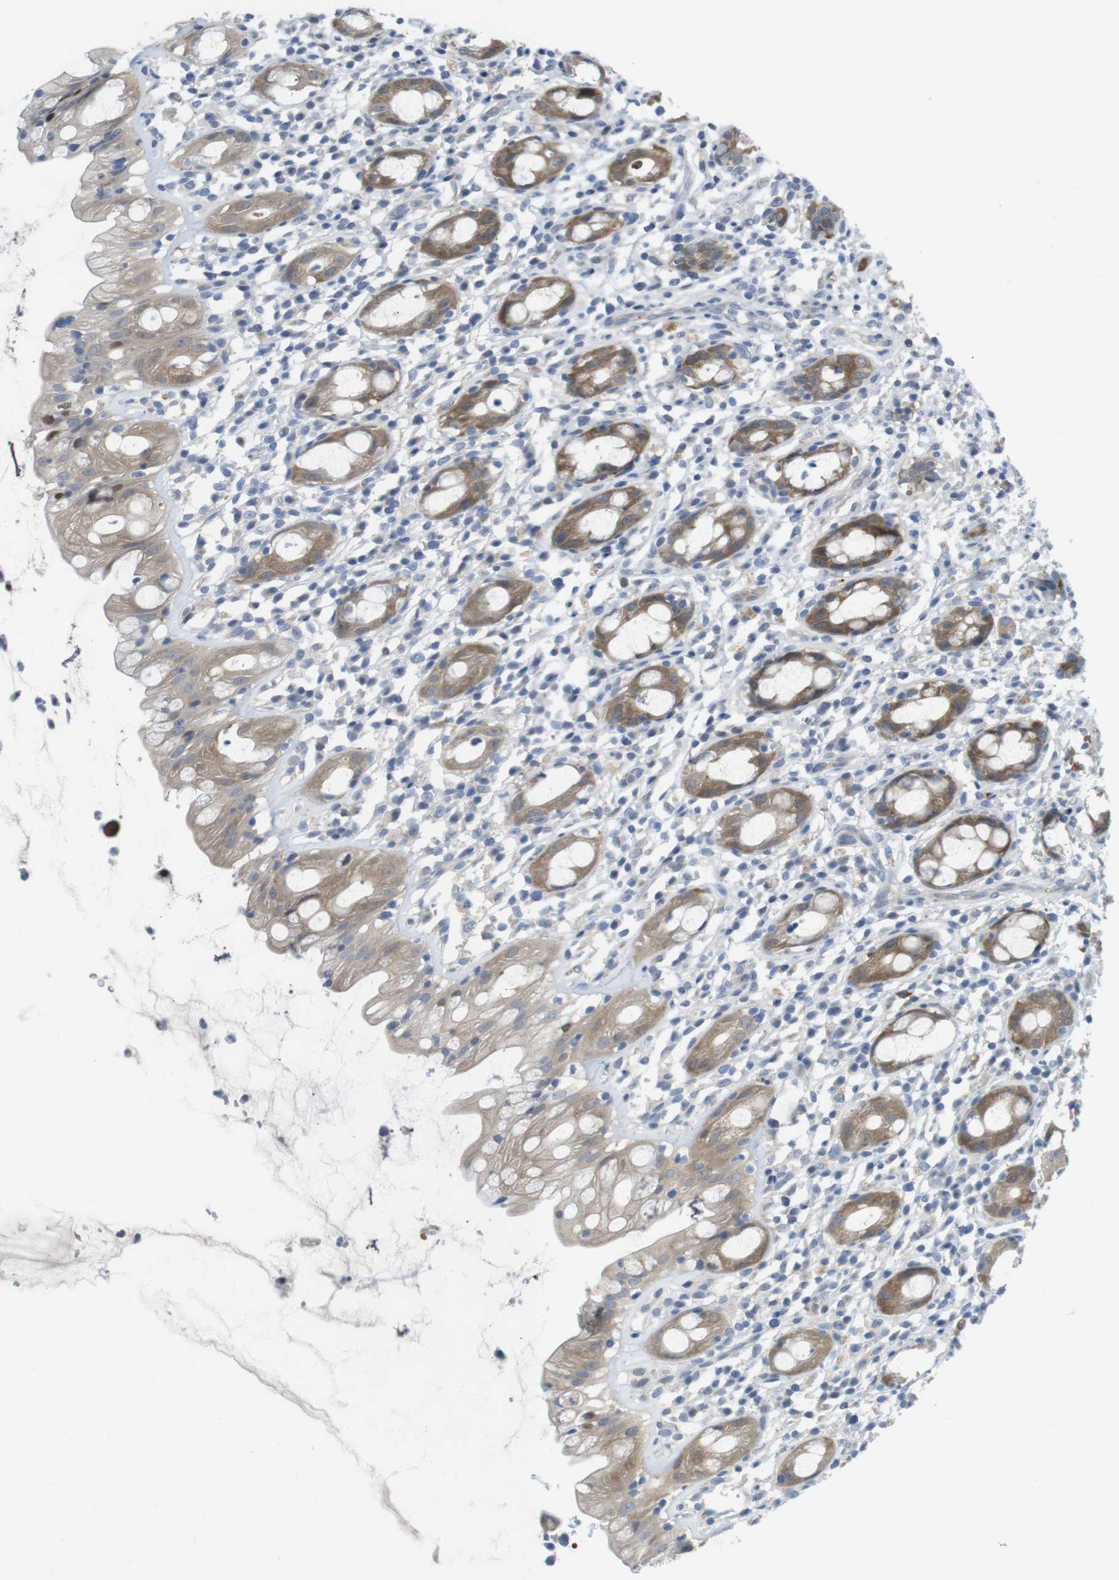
{"staining": {"intensity": "moderate", "quantity": ">75%", "location": "cytoplasmic/membranous"}, "tissue": "rectum", "cell_type": "Glandular cells", "image_type": "normal", "snomed": [{"axis": "morphology", "description": "Normal tissue, NOS"}, {"axis": "topography", "description": "Rectum"}], "caption": "Immunohistochemical staining of unremarkable rectum reveals medium levels of moderate cytoplasmic/membranous positivity in approximately >75% of glandular cells. The staining was performed using DAB, with brown indicating positive protein expression. Nuclei are stained blue with hematoxylin.", "gene": "CASP2", "patient": {"sex": "male", "age": 44}}